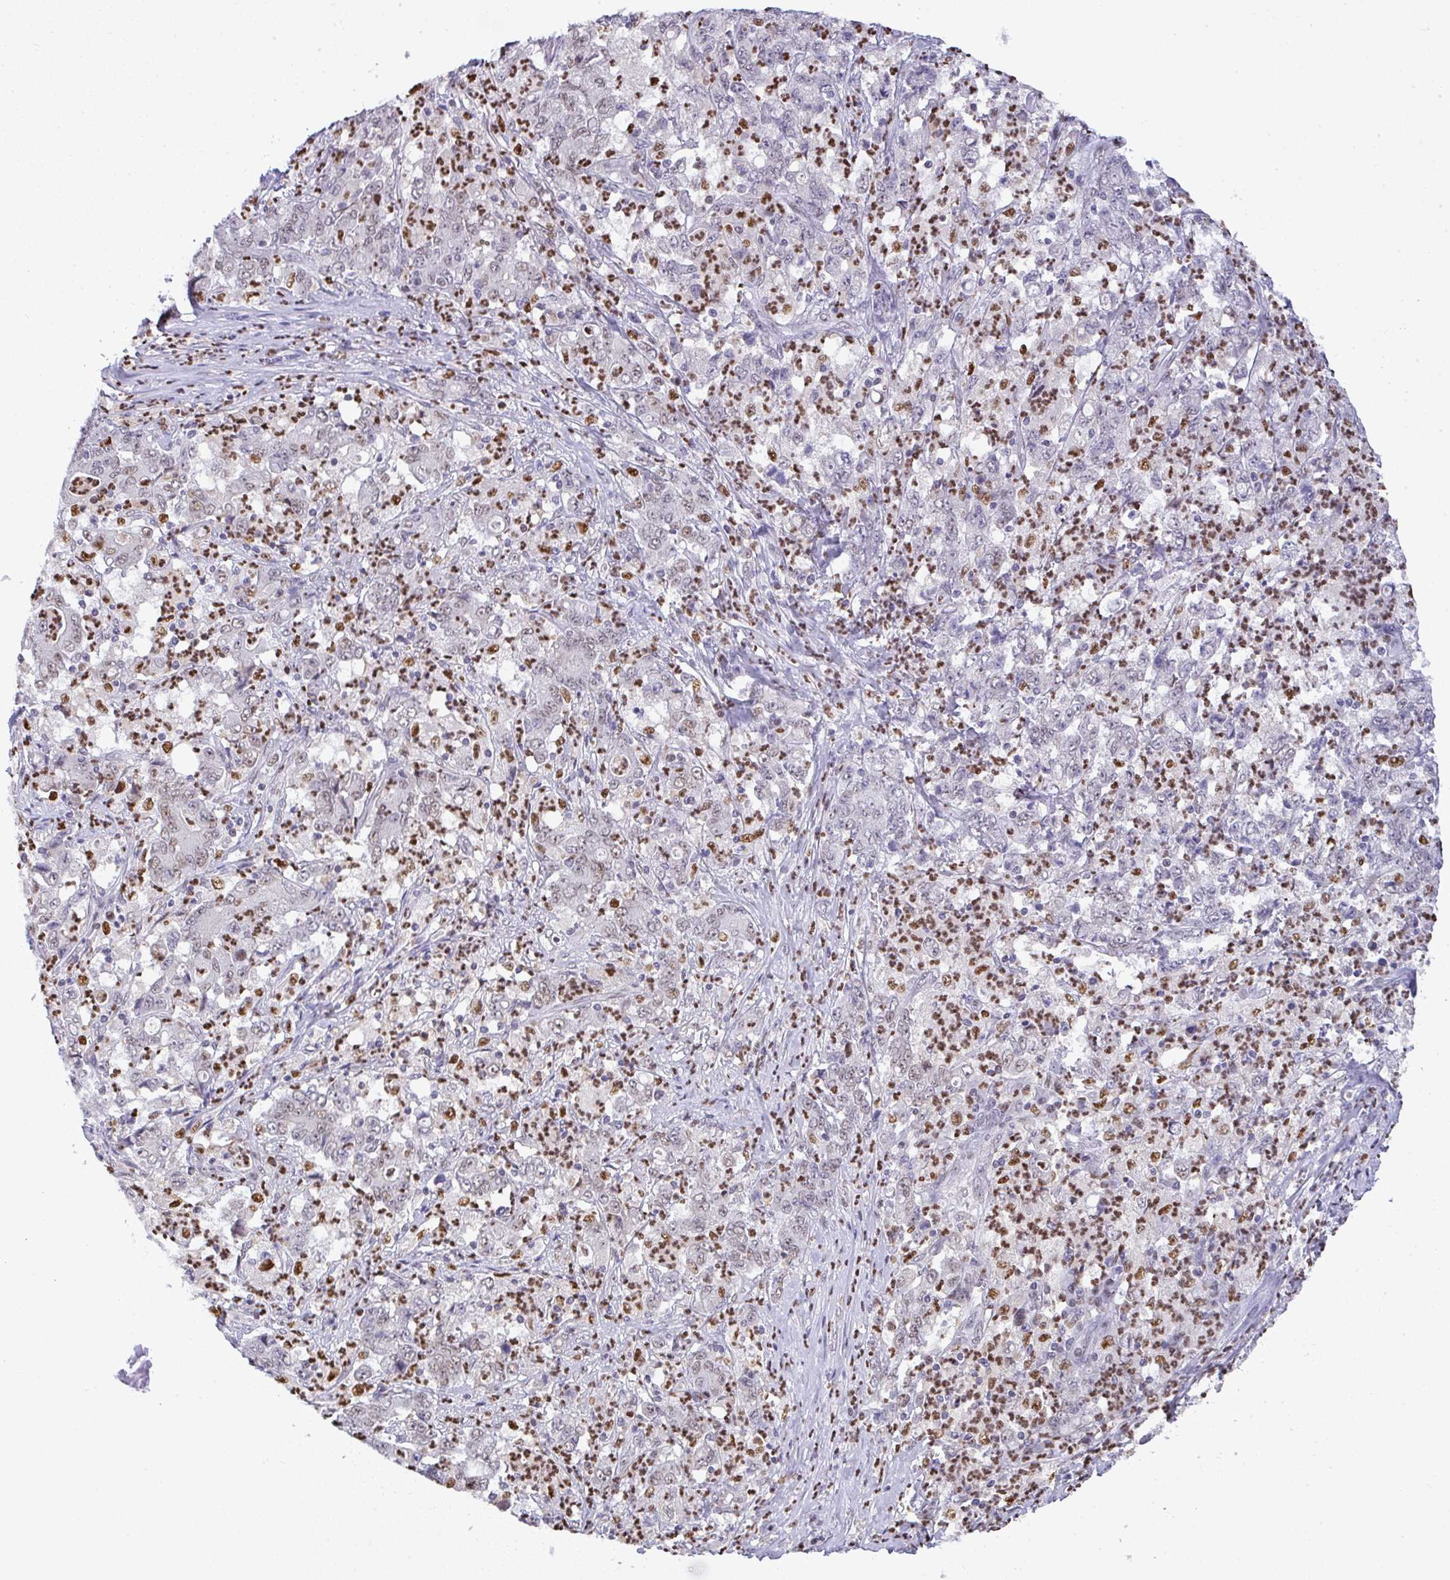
{"staining": {"intensity": "weak", "quantity": "<25%", "location": "nuclear"}, "tissue": "stomach cancer", "cell_type": "Tumor cells", "image_type": "cancer", "snomed": [{"axis": "morphology", "description": "Adenocarcinoma, NOS"}, {"axis": "topography", "description": "Stomach, lower"}], "caption": "Tumor cells are negative for brown protein staining in stomach cancer (adenocarcinoma).", "gene": "BBX", "patient": {"sex": "female", "age": 71}}